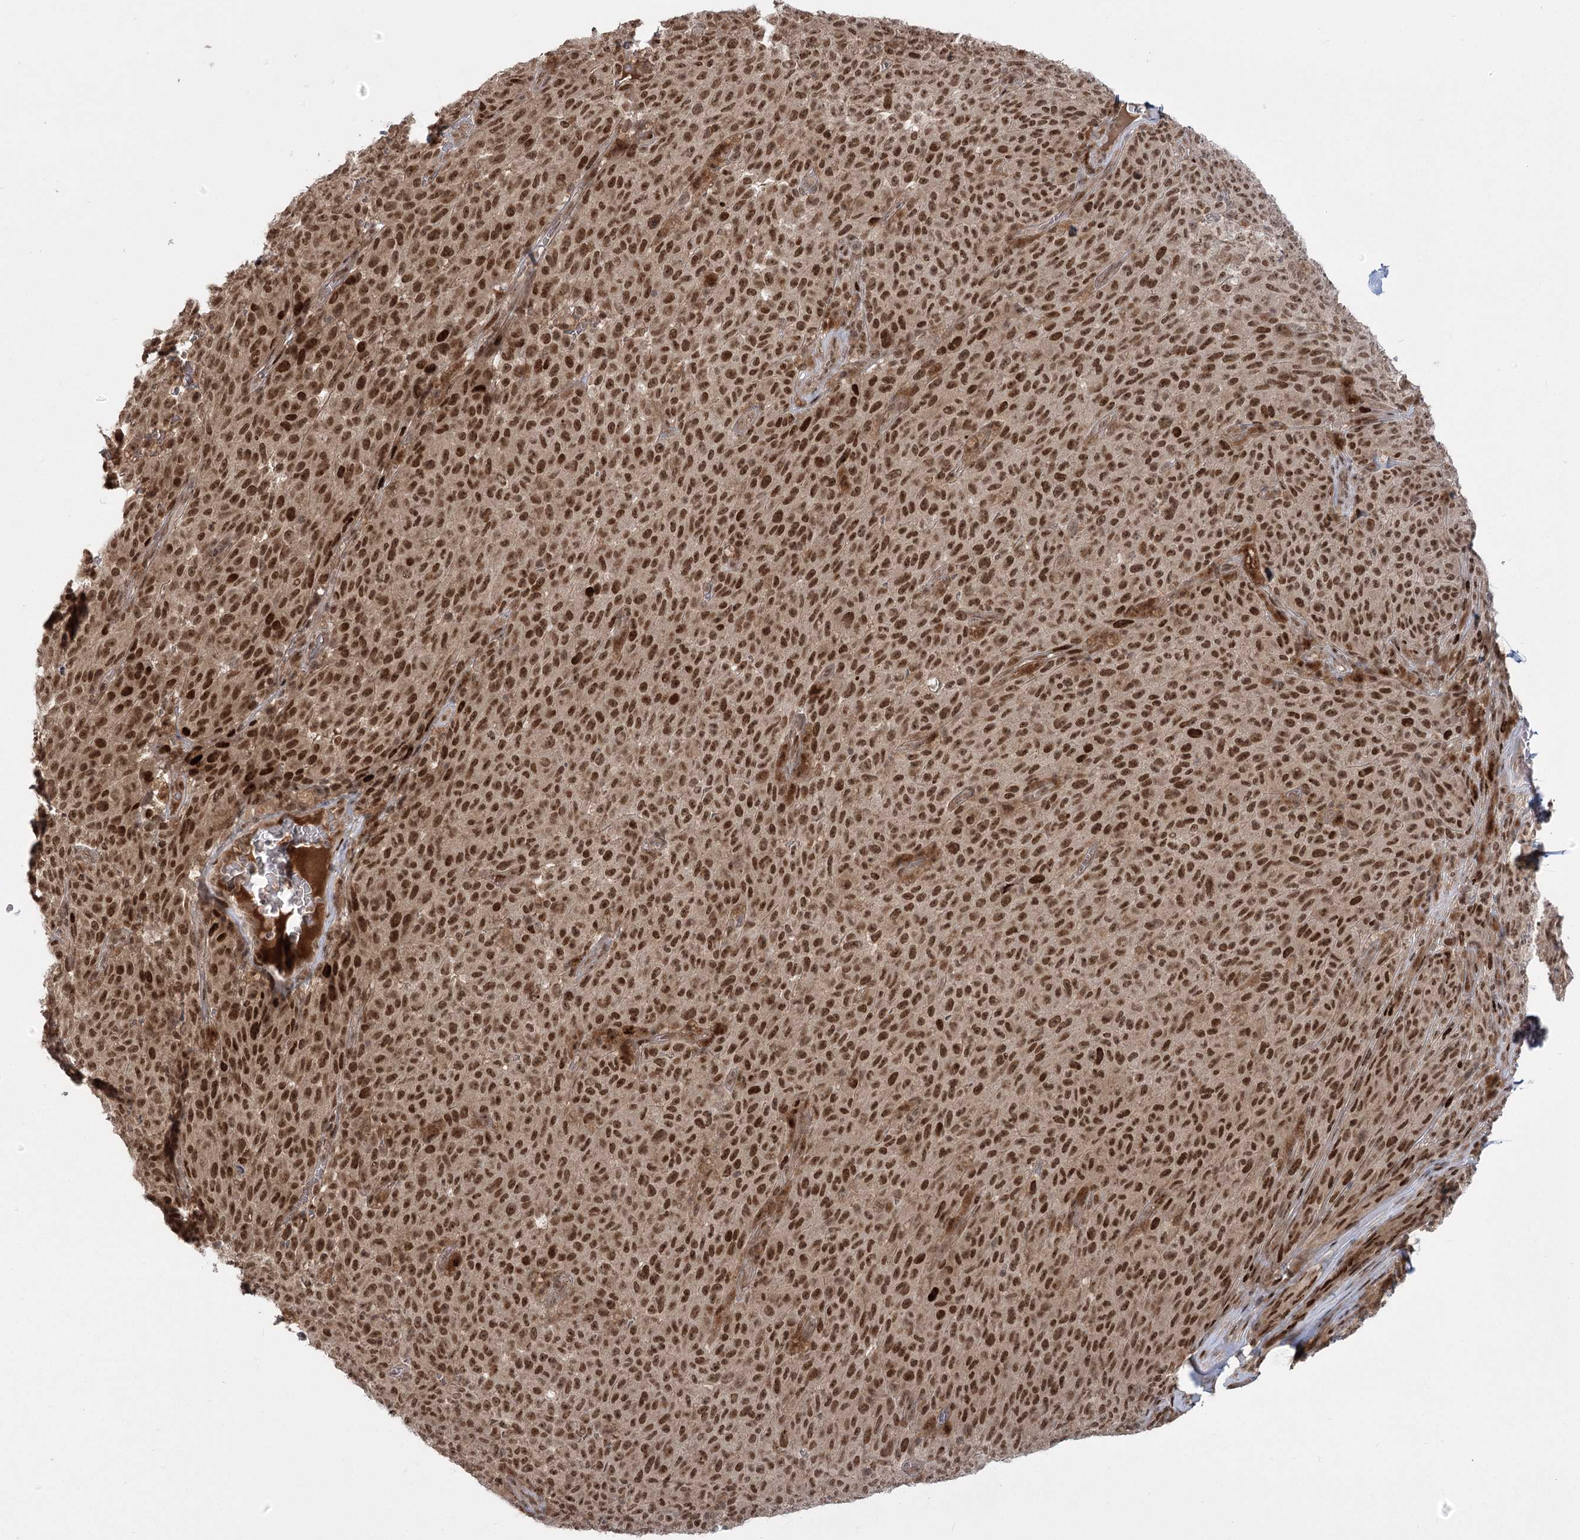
{"staining": {"intensity": "moderate", "quantity": ">75%", "location": "nuclear"}, "tissue": "melanoma", "cell_type": "Tumor cells", "image_type": "cancer", "snomed": [{"axis": "morphology", "description": "Malignant melanoma, NOS"}, {"axis": "topography", "description": "Skin"}], "caption": "The micrograph displays staining of malignant melanoma, revealing moderate nuclear protein positivity (brown color) within tumor cells.", "gene": "HELQ", "patient": {"sex": "female", "age": 82}}